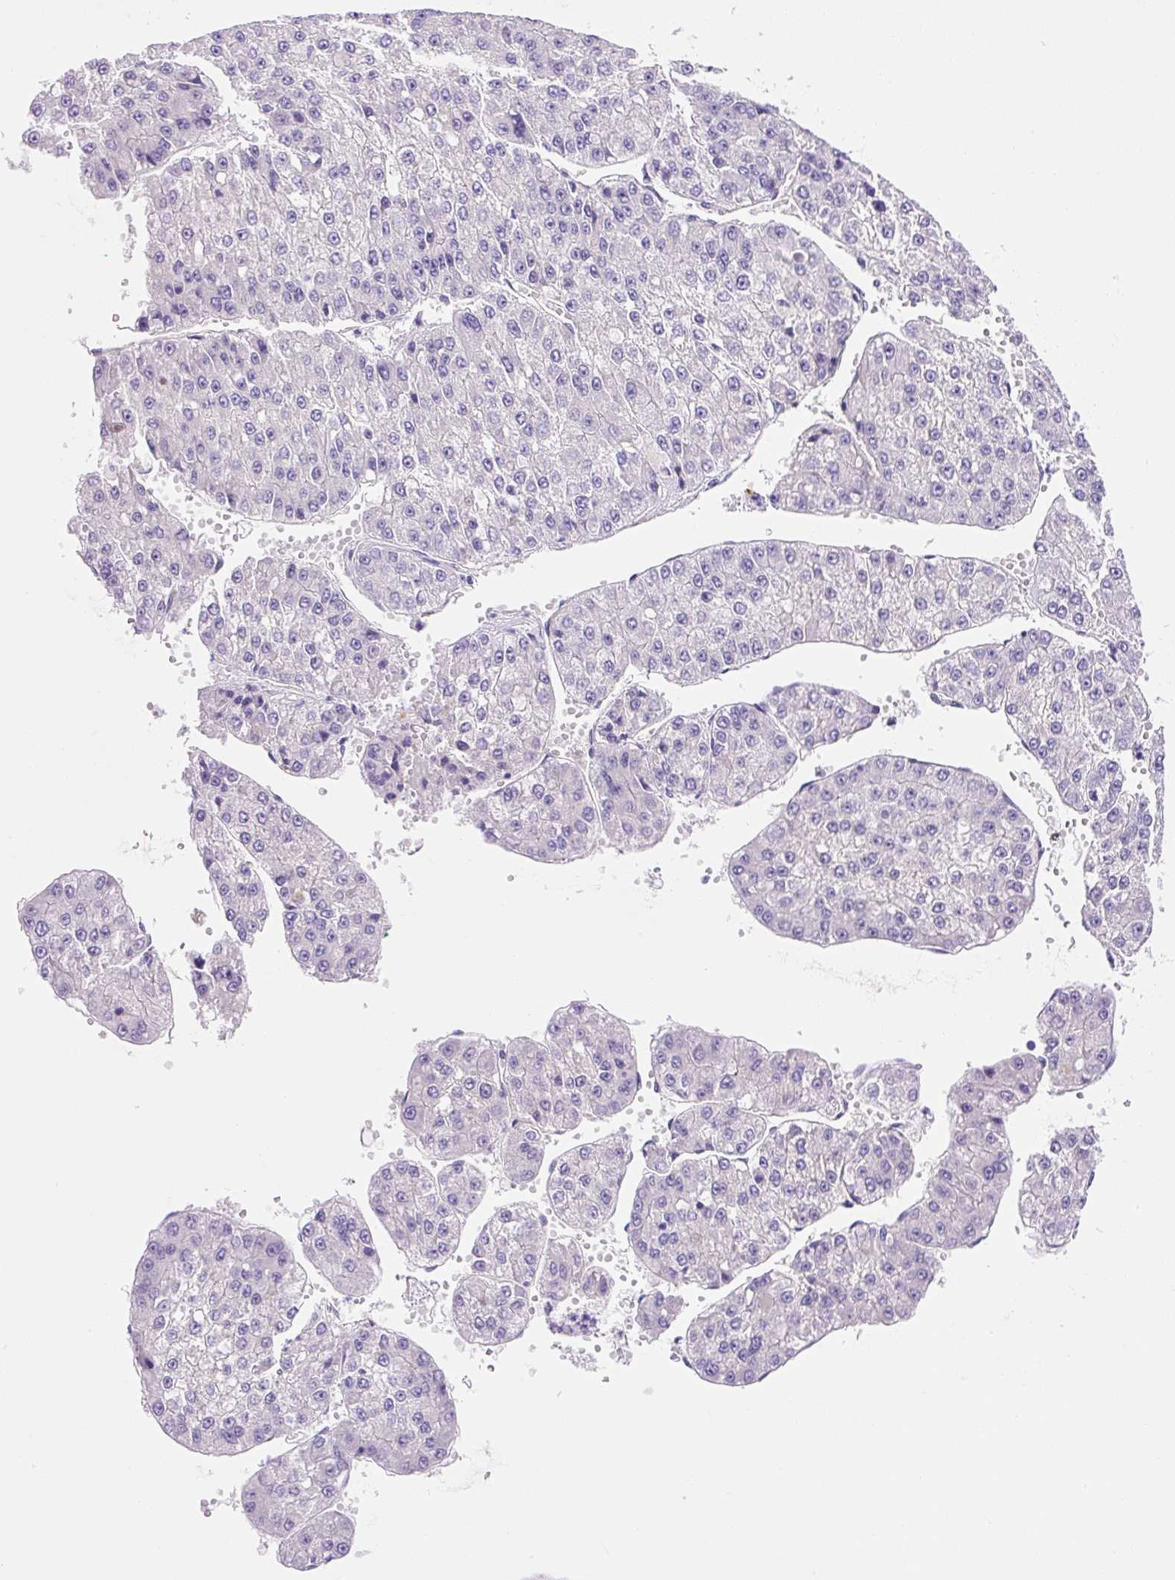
{"staining": {"intensity": "negative", "quantity": "none", "location": "none"}, "tissue": "liver cancer", "cell_type": "Tumor cells", "image_type": "cancer", "snomed": [{"axis": "morphology", "description": "Carcinoma, Hepatocellular, NOS"}, {"axis": "topography", "description": "Liver"}], "caption": "Immunohistochemistry (IHC) of liver cancer (hepatocellular carcinoma) demonstrates no staining in tumor cells. (Immunohistochemistry, brightfield microscopy, high magnification).", "gene": "ASB4", "patient": {"sex": "female", "age": 73}}